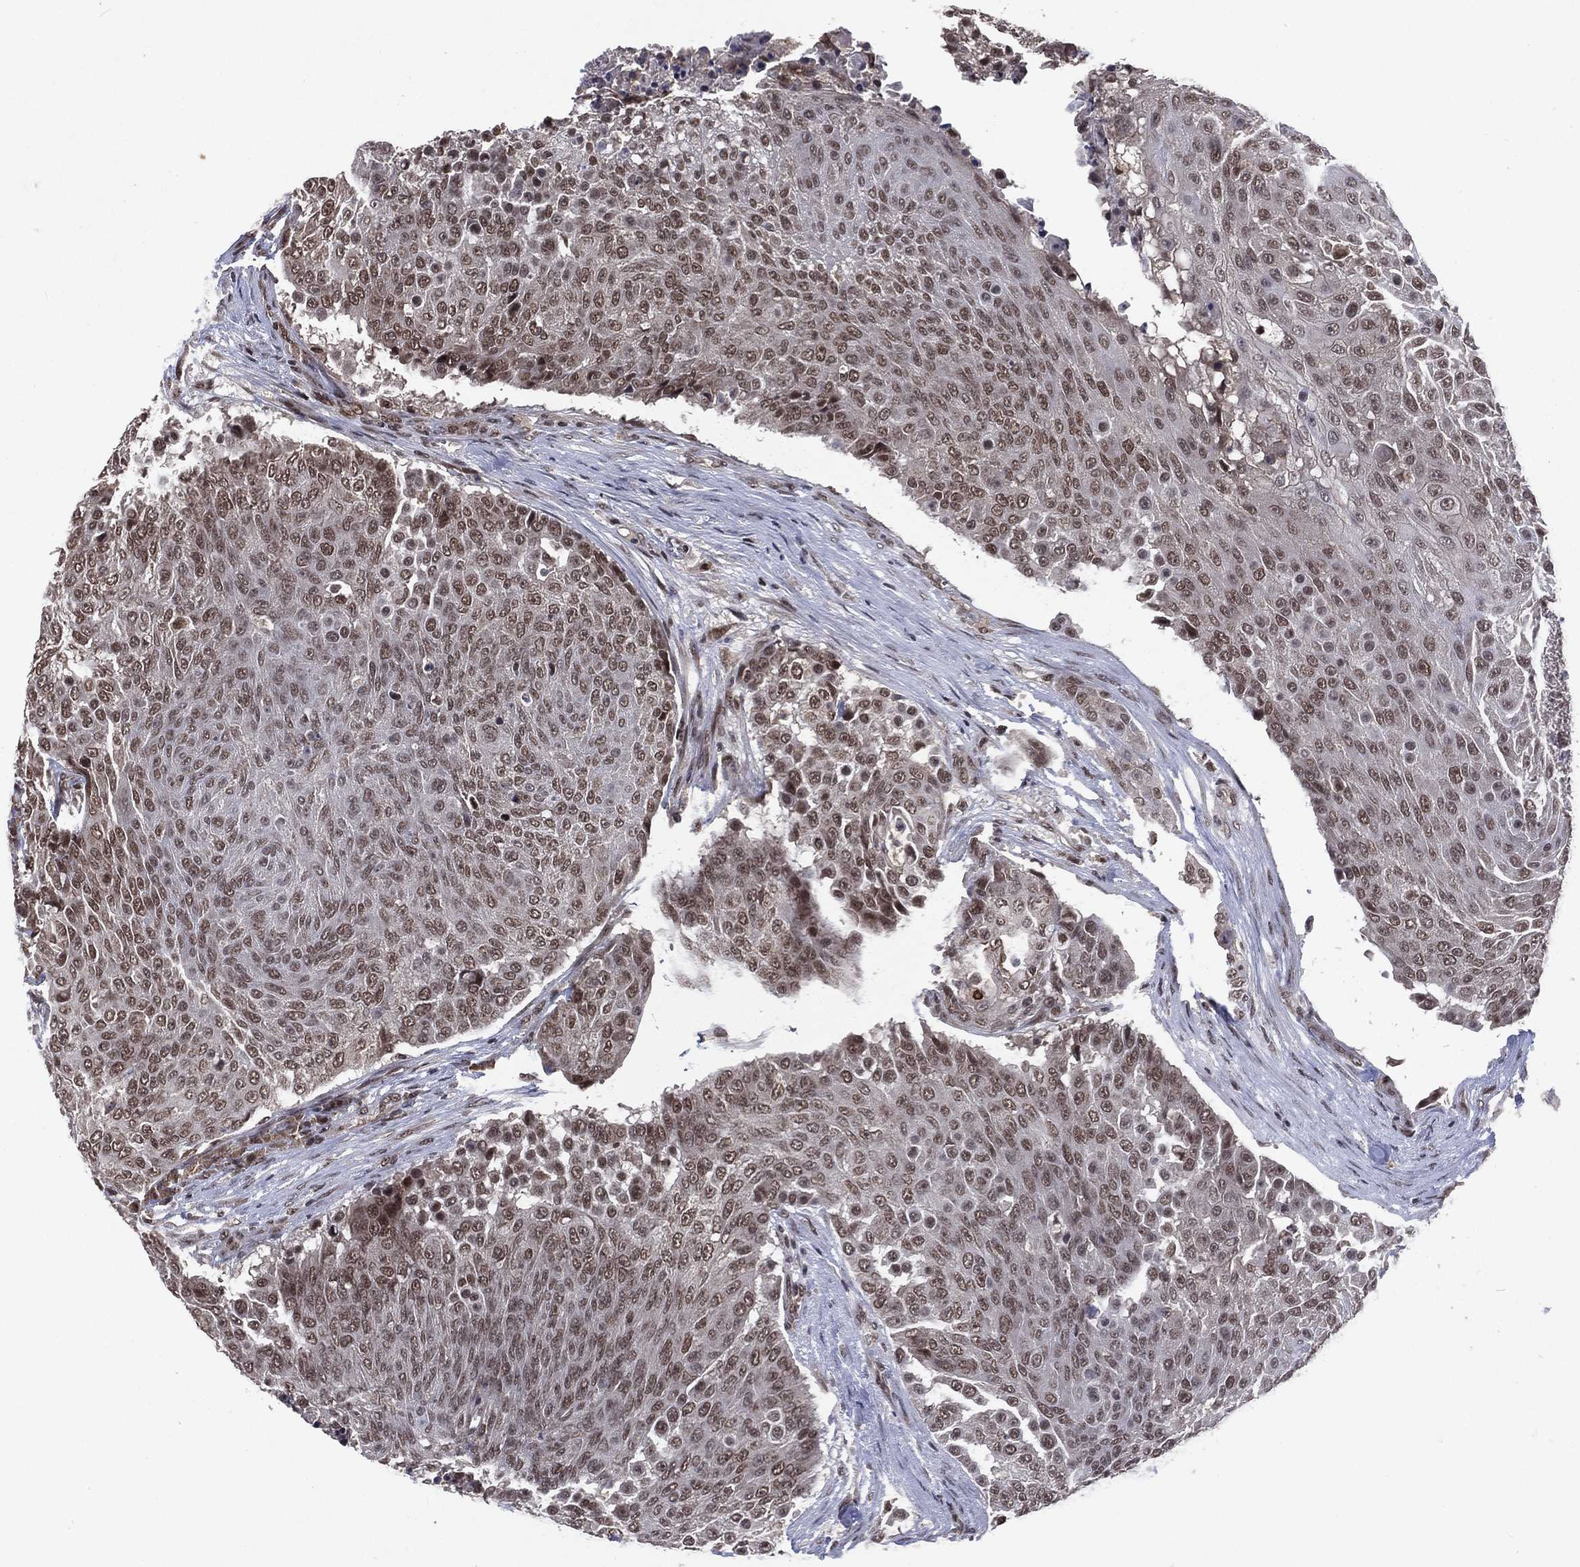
{"staining": {"intensity": "moderate", "quantity": "25%-75%", "location": "nuclear"}, "tissue": "urothelial cancer", "cell_type": "Tumor cells", "image_type": "cancer", "snomed": [{"axis": "morphology", "description": "Urothelial carcinoma, High grade"}, {"axis": "topography", "description": "Urinary bladder"}], "caption": "Immunohistochemical staining of human urothelial carcinoma (high-grade) displays medium levels of moderate nuclear positivity in approximately 25%-75% of tumor cells.", "gene": "DMAP1", "patient": {"sex": "female", "age": 63}}